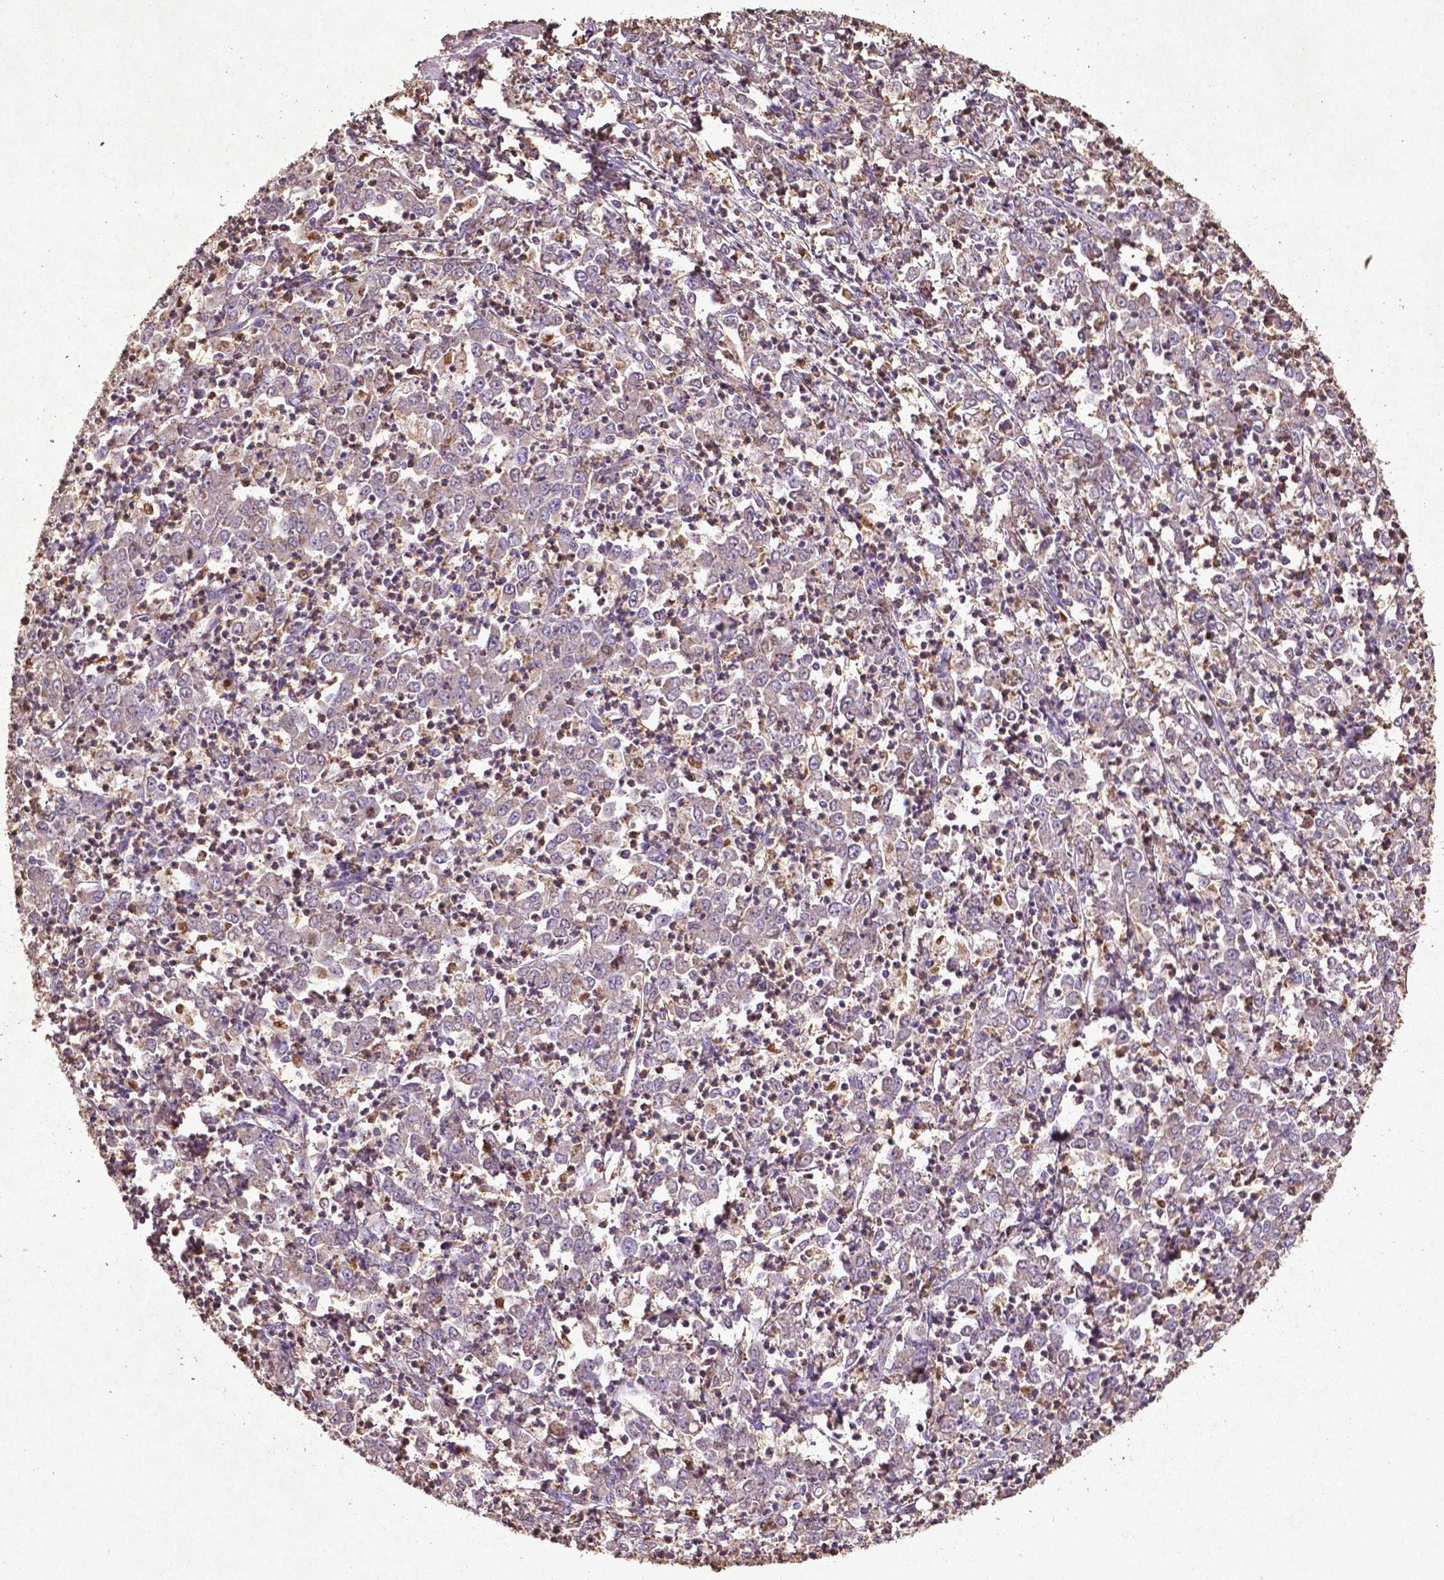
{"staining": {"intensity": "weak", "quantity": "25%-75%", "location": "cytoplasmic/membranous"}, "tissue": "stomach cancer", "cell_type": "Tumor cells", "image_type": "cancer", "snomed": [{"axis": "morphology", "description": "Adenocarcinoma, NOS"}, {"axis": "topography", "description": "Stomach, lower"}], "caption": "Stomach adenocarcinoma was stained to show a protein in brown. There is low levels of weak cytoplasmic/membranous staining in approximately 25%-75% of tumor cells.", "gene": "MTOR", "patient": {"sex": "female", "age": 71}}